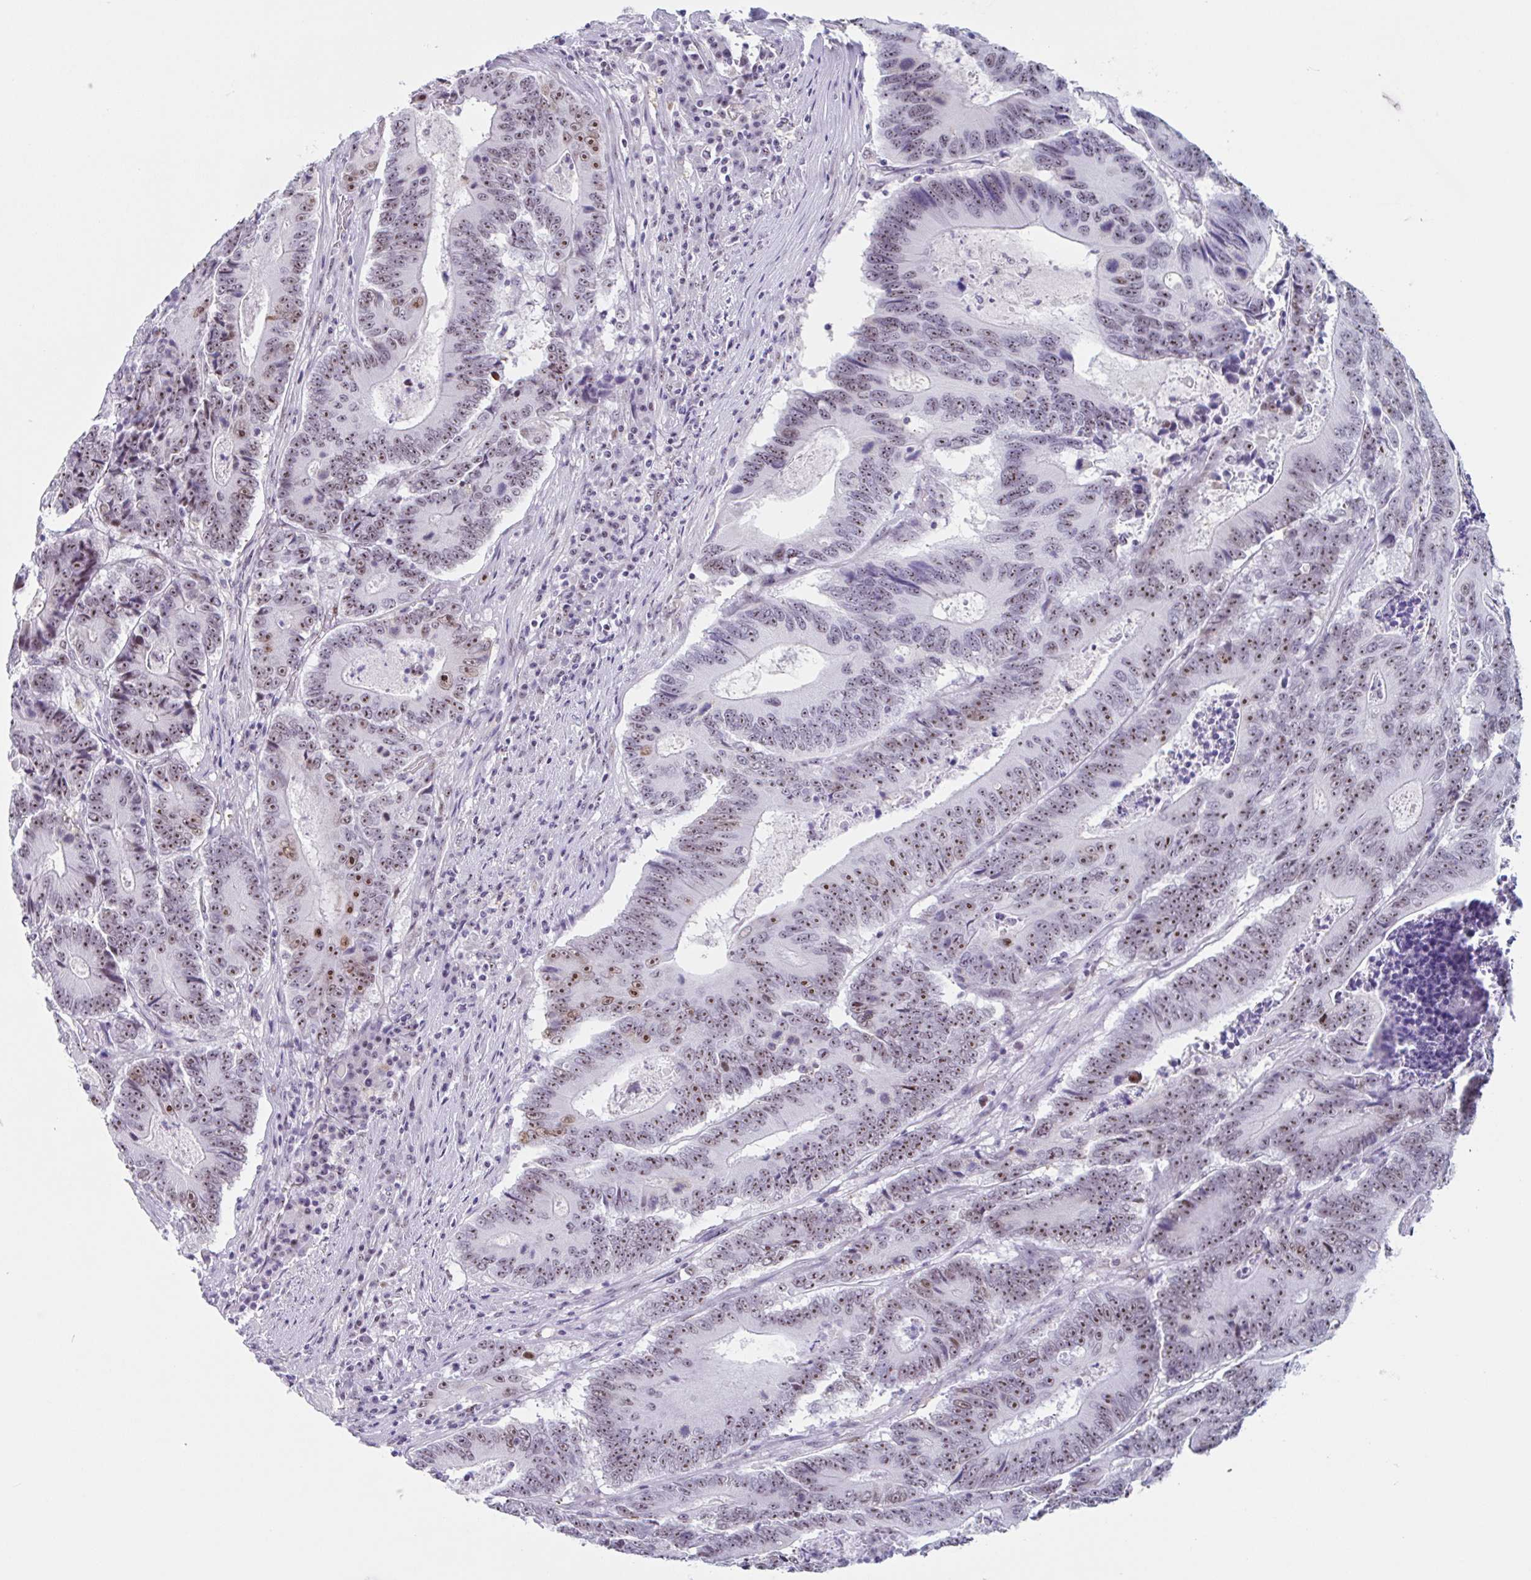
{"staining": {"intensity": "moderate", "quantity": ">75%", "location": "nuclear"}, "tissue": "colorectal cancer", "cell_type": "Tumor cells", "image_type": "cancer", "snomed": [{"axis": "morphology", "description": "Adenocarcinoma, NOS"}, {"axis": "topography", "description": "Colon"}], "caption": "Colorectal adenocarcinoma tissue demonstrates moderate nuclear positivity in about >75% of tumor cells", "gene": "LENG9", "patient": {"sex": "male", "age": 83}}